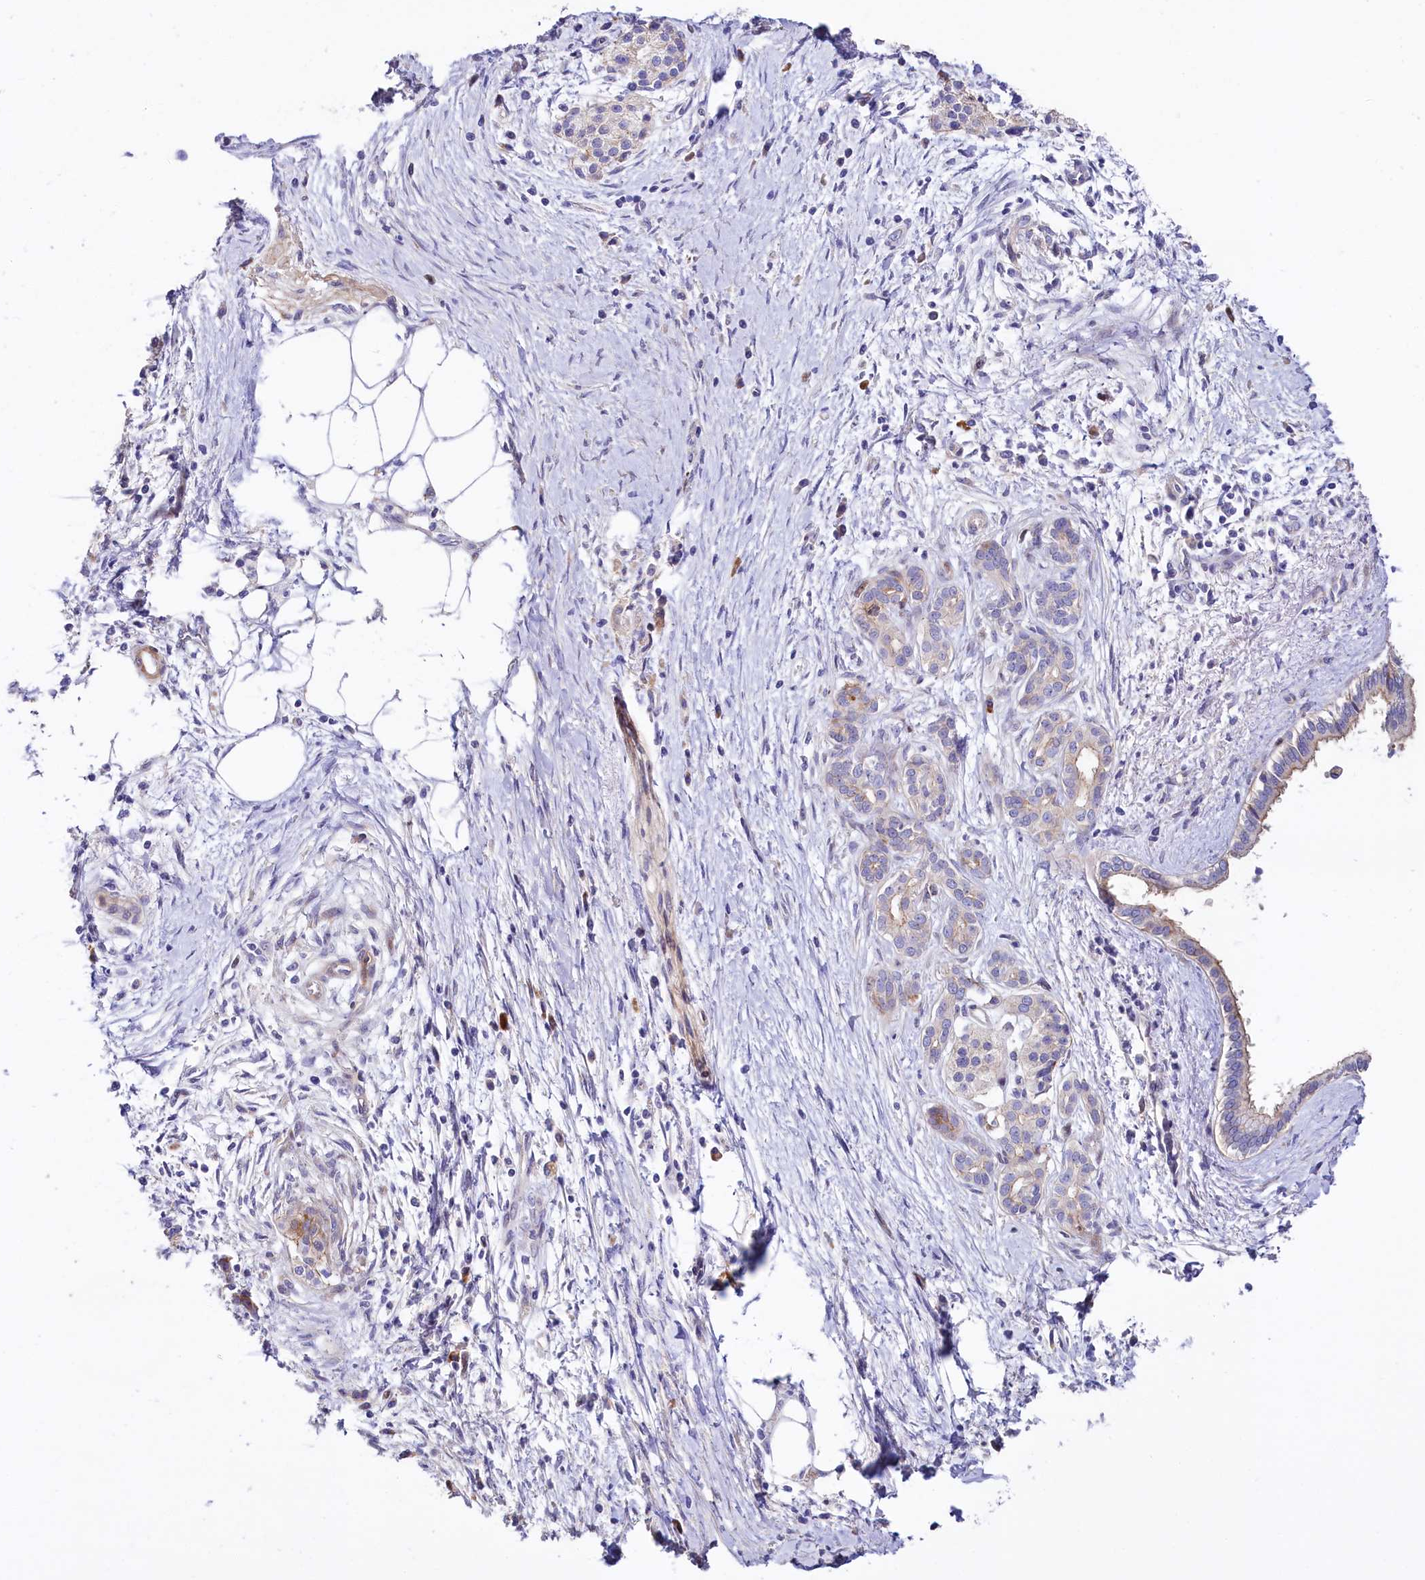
{"staining": {"intensity": "moderate", "quantity": "<25%", "location": "cytoplasmic/membranous"}, "tissue": "pancreatic cancer", "cell_type": "Tumor cells", "image_type": "cancer", "snomed": [{"axis": "morphology", "description": "Adenocarcinoma, NOS"}, {"axis": "topography", "description": "Pancreas"}], "caption": "A photomicrograph showing moderate cytoplasmic/membranous staining in about <25% of tumor cells in adenocarcinoma (pancreatic), as visualized by brown immunohistochemical staining.", "gene": "WNT8A", "patient": {"sex": "male", "age": 58}}